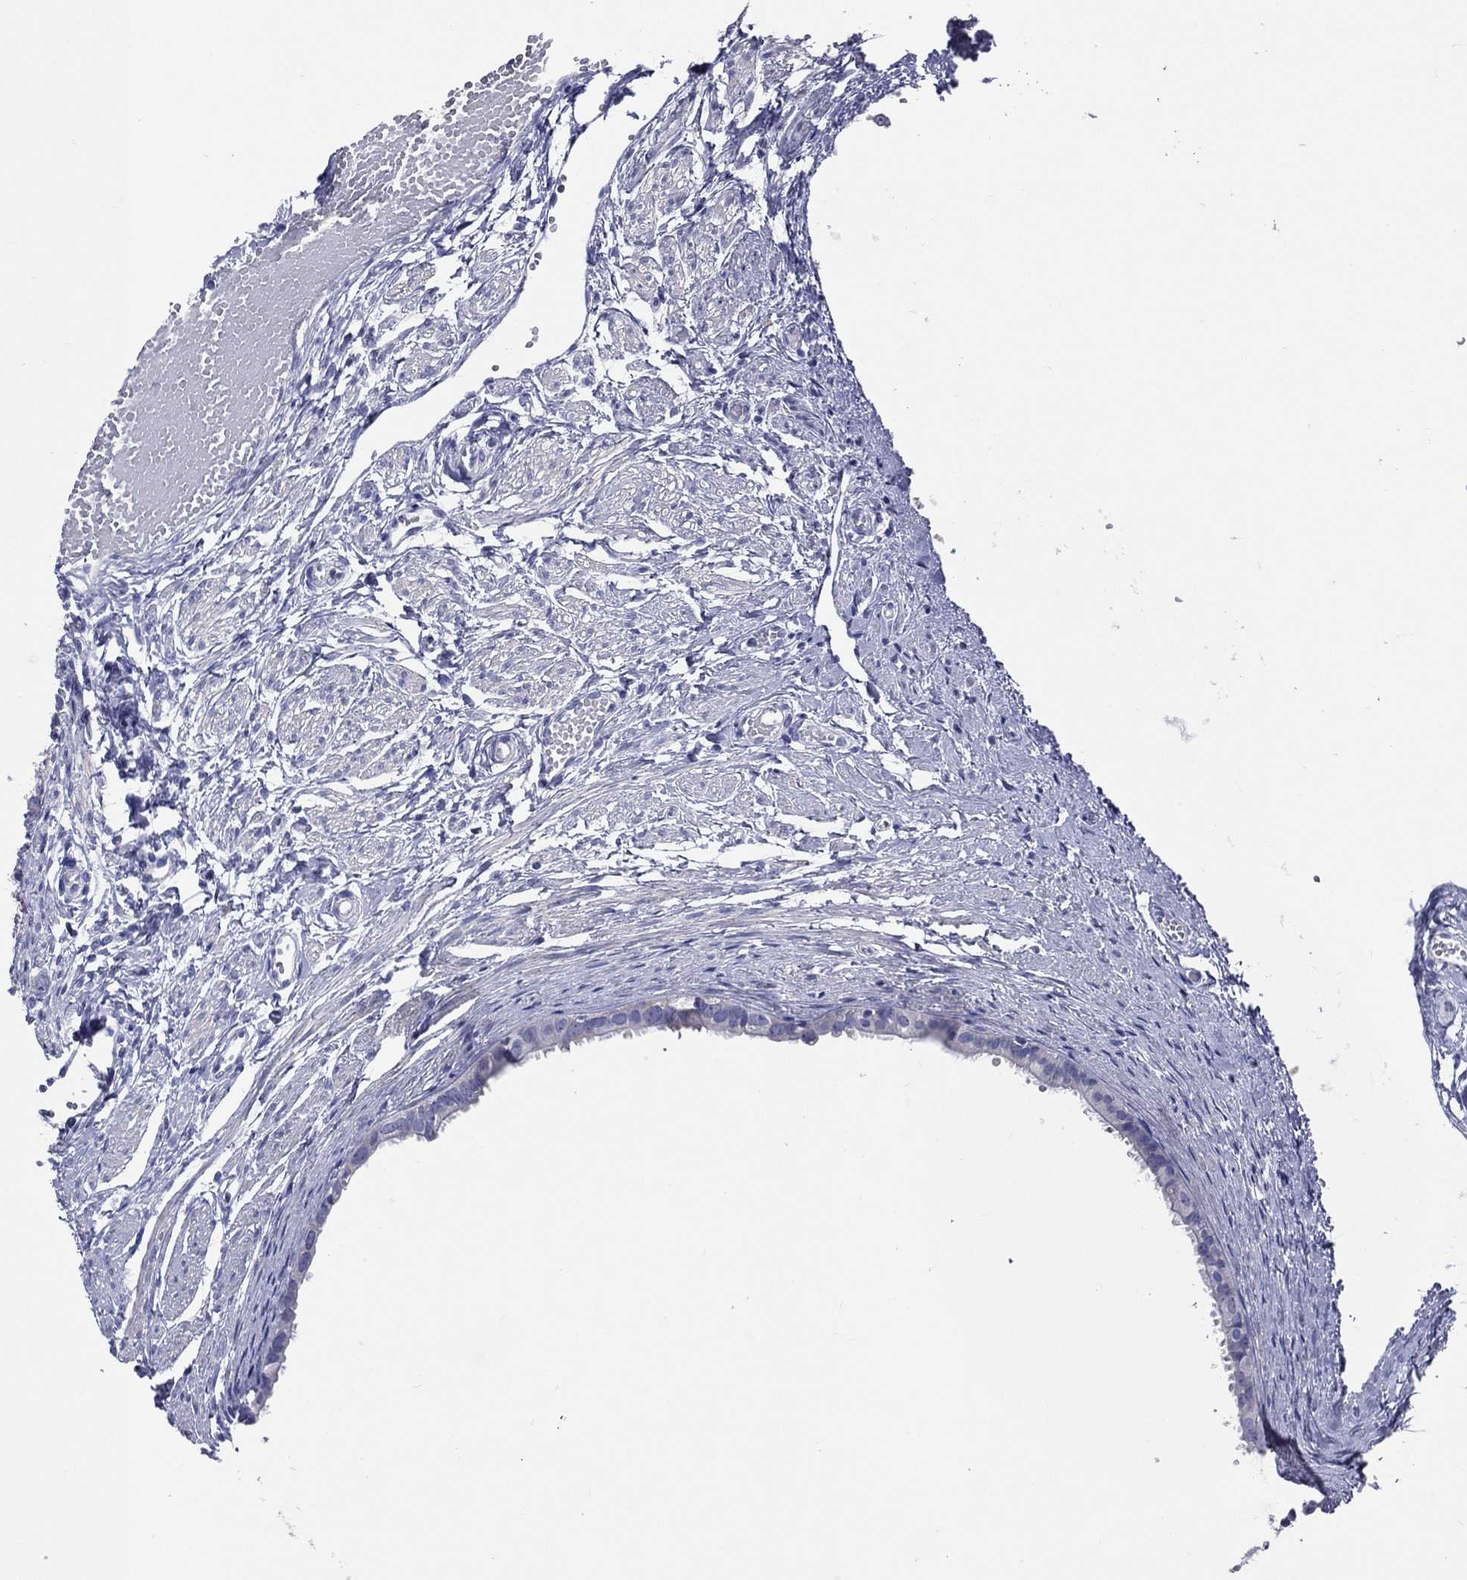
{"staining": {"intensity": "negative", "quantity": "none", "location": "none"}, "tissue": "fallopian tube", "cell_type": "Glandular cells", "image_type": "normal", "snomed": [{"axis": "morphology", "description": "Normal tissue, NOS"}, {"axis": "topography", "description": "Fallopian tube"}, {"axis": "topography", "description": "Ovary"}], "caption": "Immunohistochemical staining of normal human fallopian tube reveals no significant staining in glandular cells. (IHC, brightfield microscopy, high magnification).", "gene": "TGM1", "patient": {"sex": "female", "age": 49}}